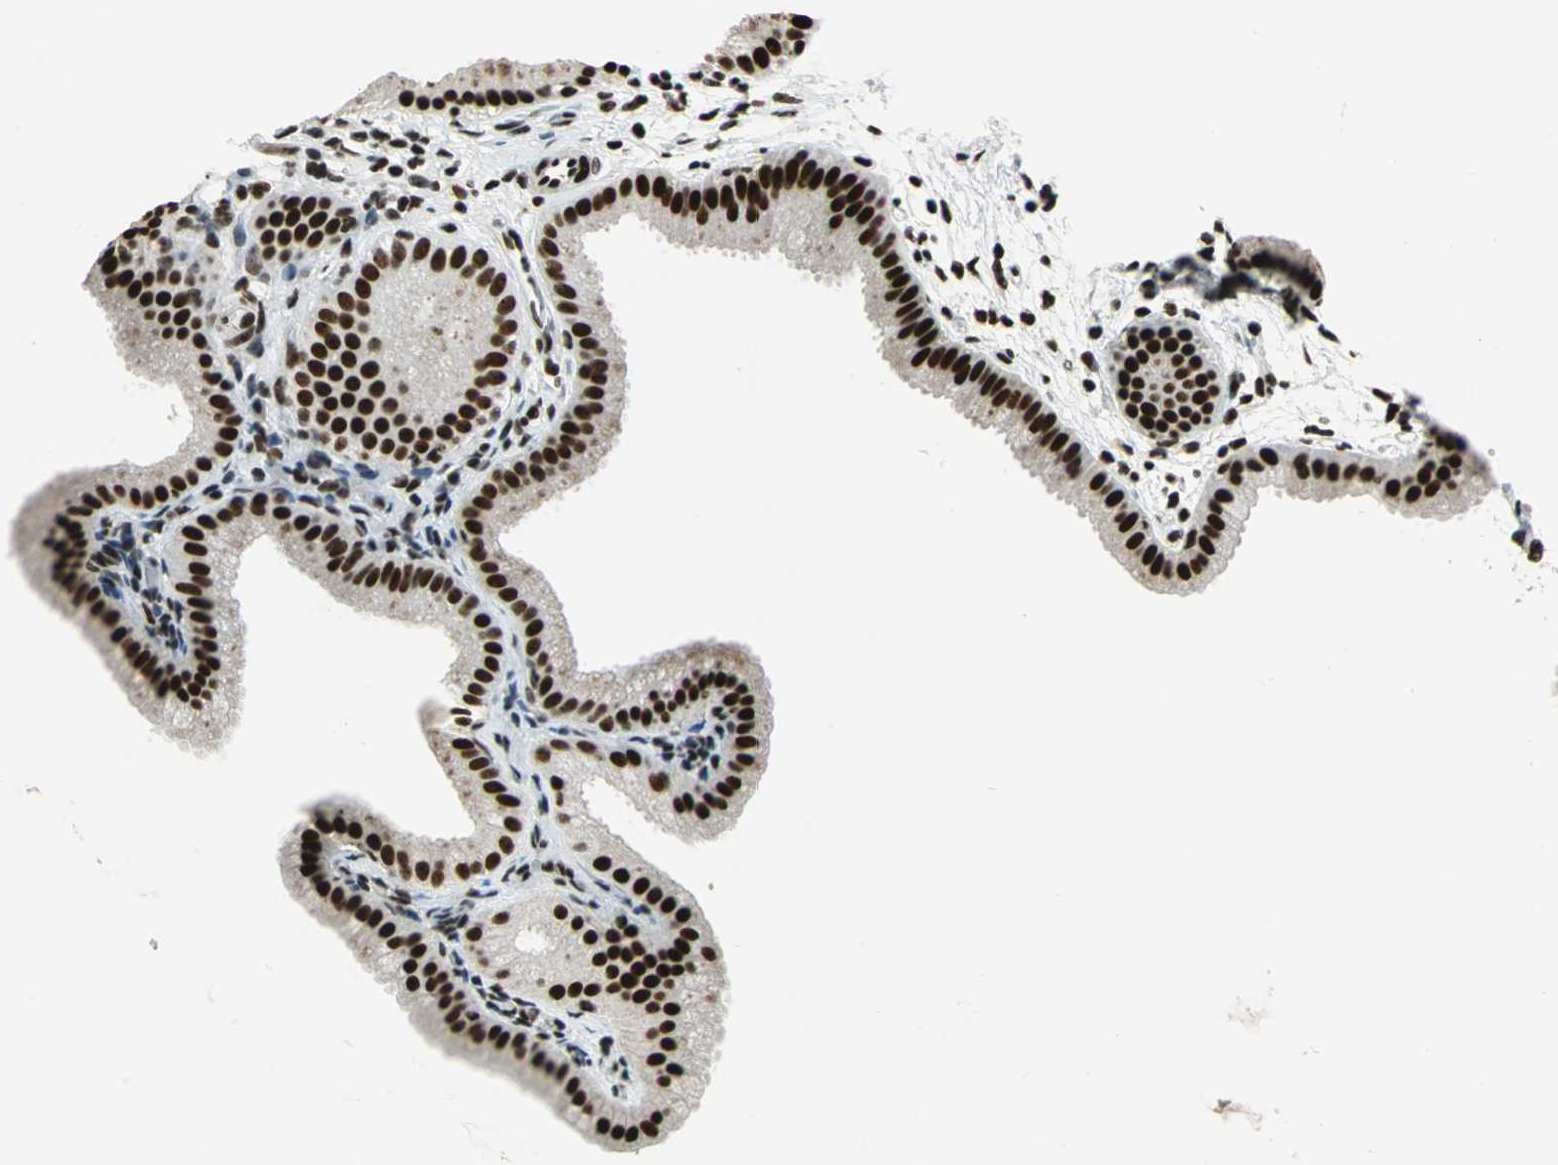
{"staining": {"intensity": "strong", "quantity": ">75%", "location": "nuclear"}, "tissue": "gallbladder", "cell_type": "Glandular cells", "image_type": "normal", "snomed": [{"axis": "morphology", "description": "Normal tissue, NOS"}, {"axis": "topography", "description": "Gallbladder"}], "caption": "Gallbladder stained with a brown dye demonstrates strong nuclear positive expression in about >75% of glandular cells.", "gene": "UBTF", "patient": {"sex": "female", "age": 64}}